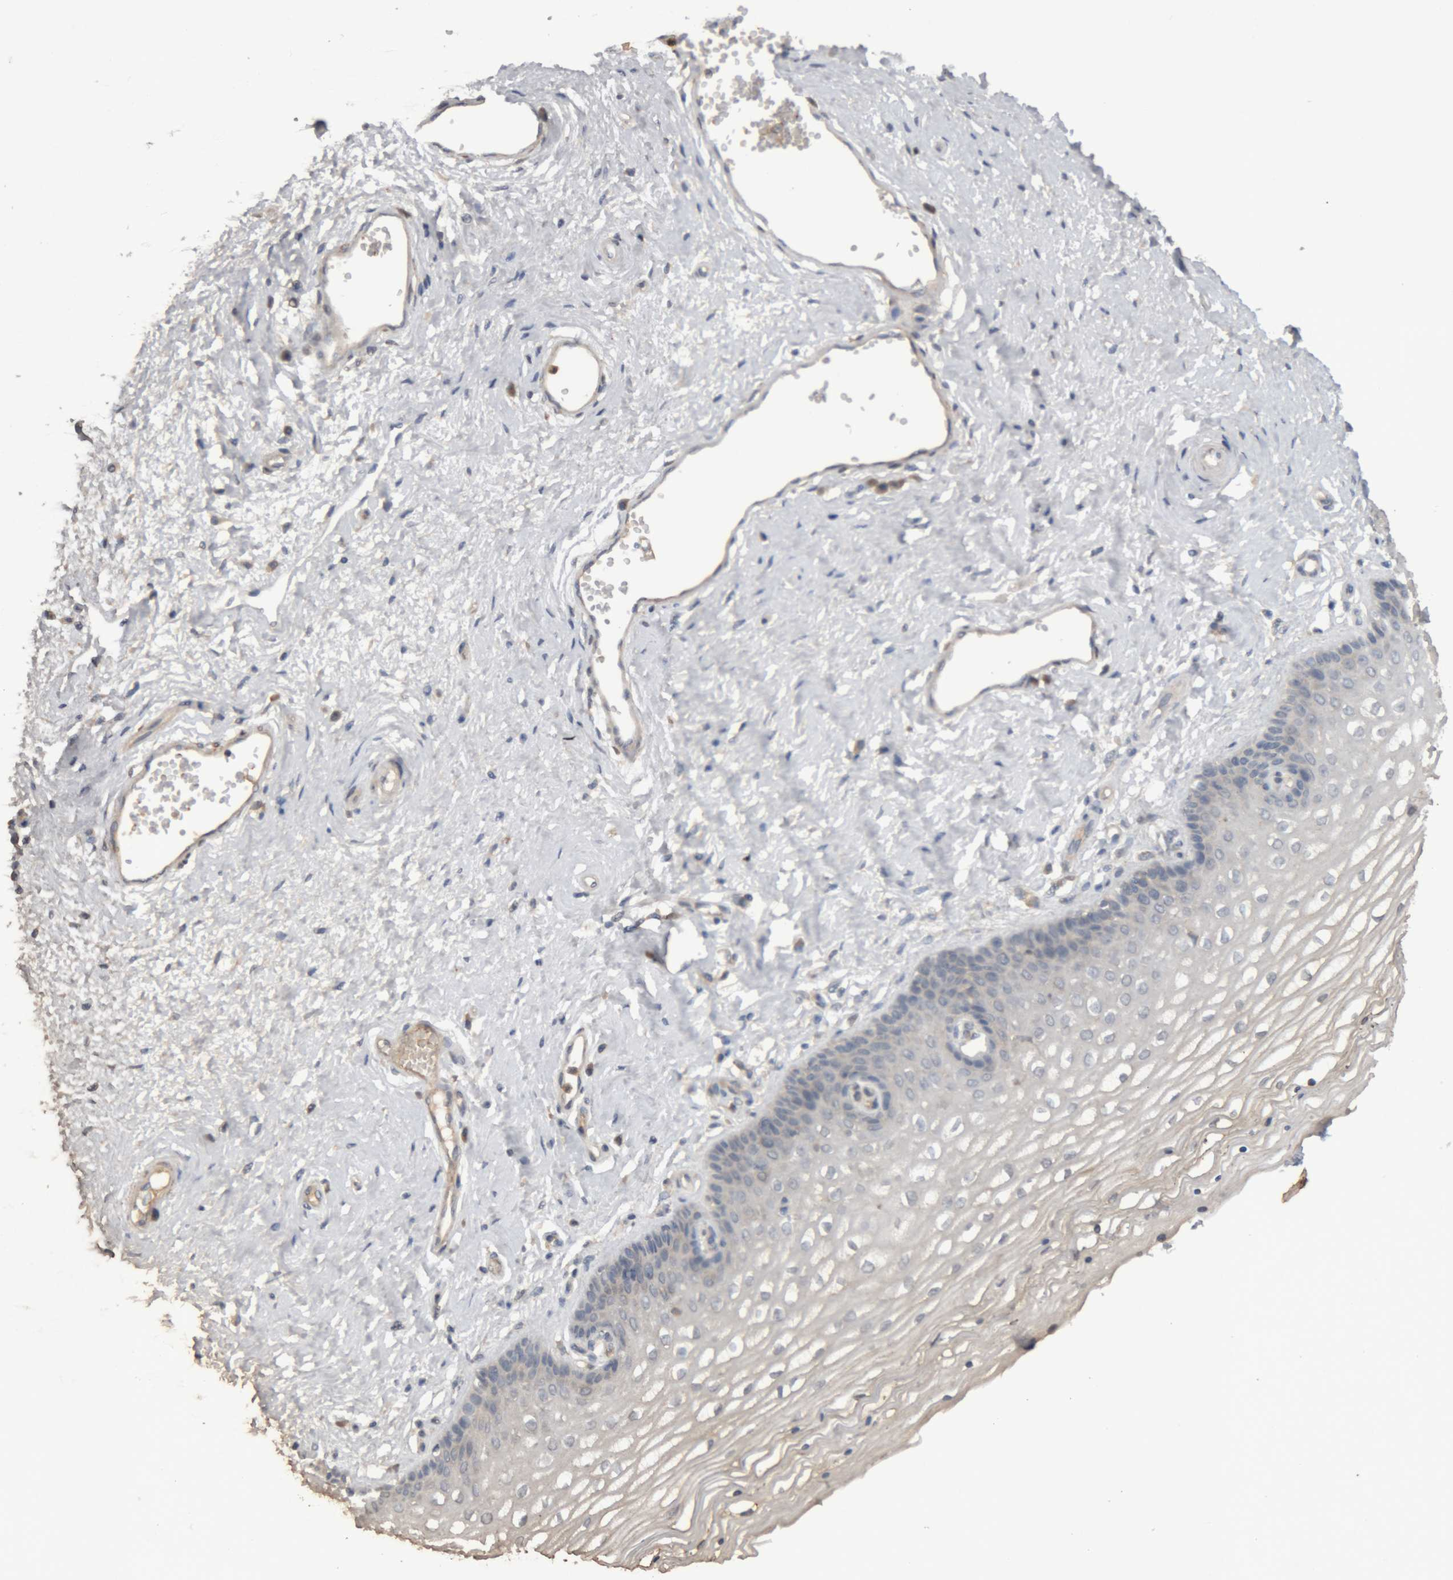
{"staining": {"intensity": "negative", "quantity": "none", "location": "none"}, "tissue": "vagina", "cell_type": "Squamous epithelial cells", "image_type": "normal", "snomed": [{"axis": "morphology", "description": "Normal tissue, NOS"}, {"axis": "topography", "description": "Vagina"}], "caption": "Immunohistochemistry of unremarkable human vagina demonstrates no staining in squamous epithelial cells. (DAB (3,3'-diaminobenzidine) immunohistochemistry (IHC) with hematoxylin counter stain).", "gene": "TMED7", "patient": {"sex": "female", "age": 46}}